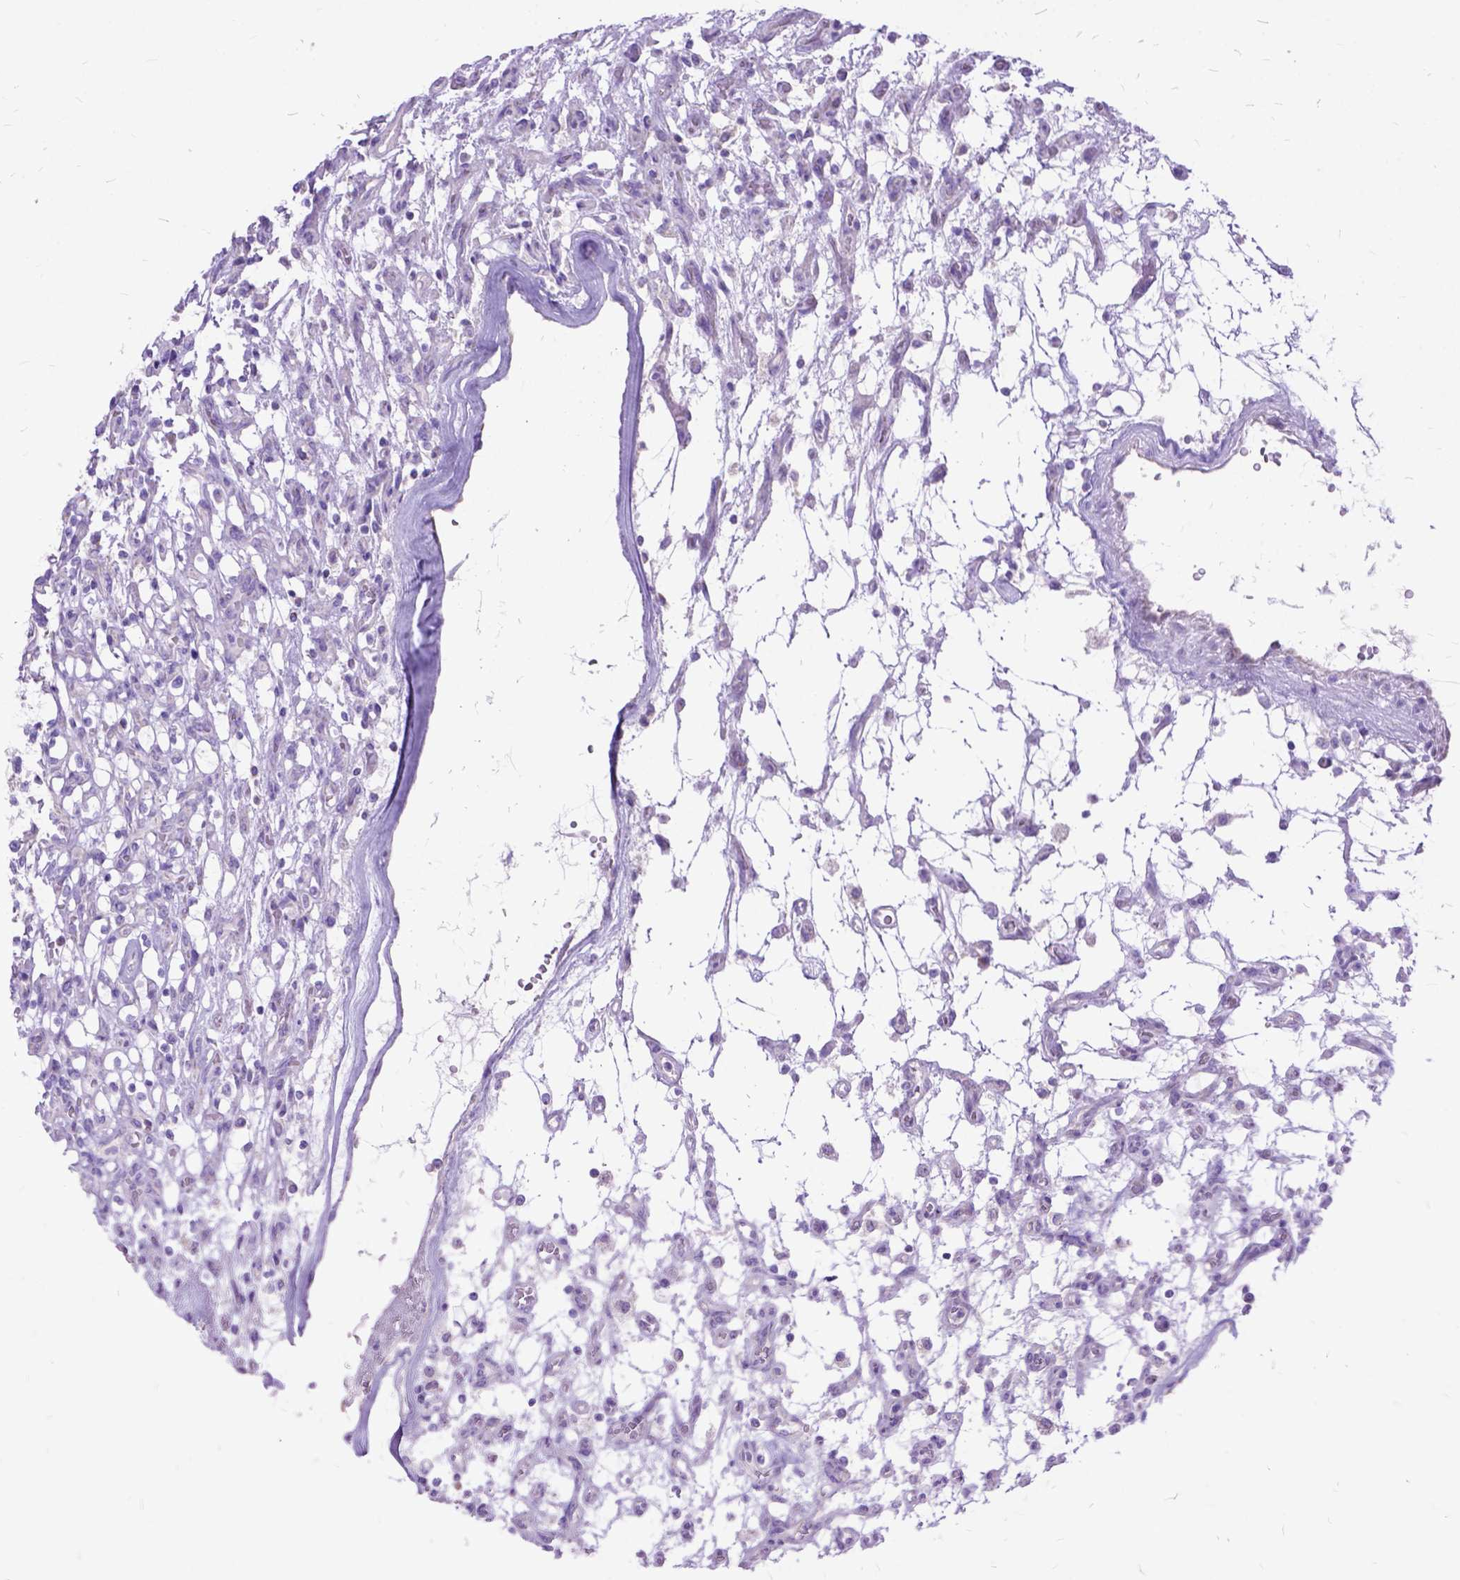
{"staining": {"intensity": "negative", "quantity": "none", "location": "none"}, "tissue": "renal cancer", "cell_type": "Tumor cells", "image_type": "cancer", "snomed": [{"axis": "morphology", "description": "Adenocarcinoma, NOS"}, {"axis": "topography", "description": "Kidney"}], "caption": "Renal cancer was stained to show a protein in brown. There is no significant positivity in tumor cells. (Stains: DAB IHC with hematoxylin counter stain, Microscopy: brightfield microscopy at high magnification).", "gene": "CTAG2", "patient": {"sex": "female", "age": 69}}